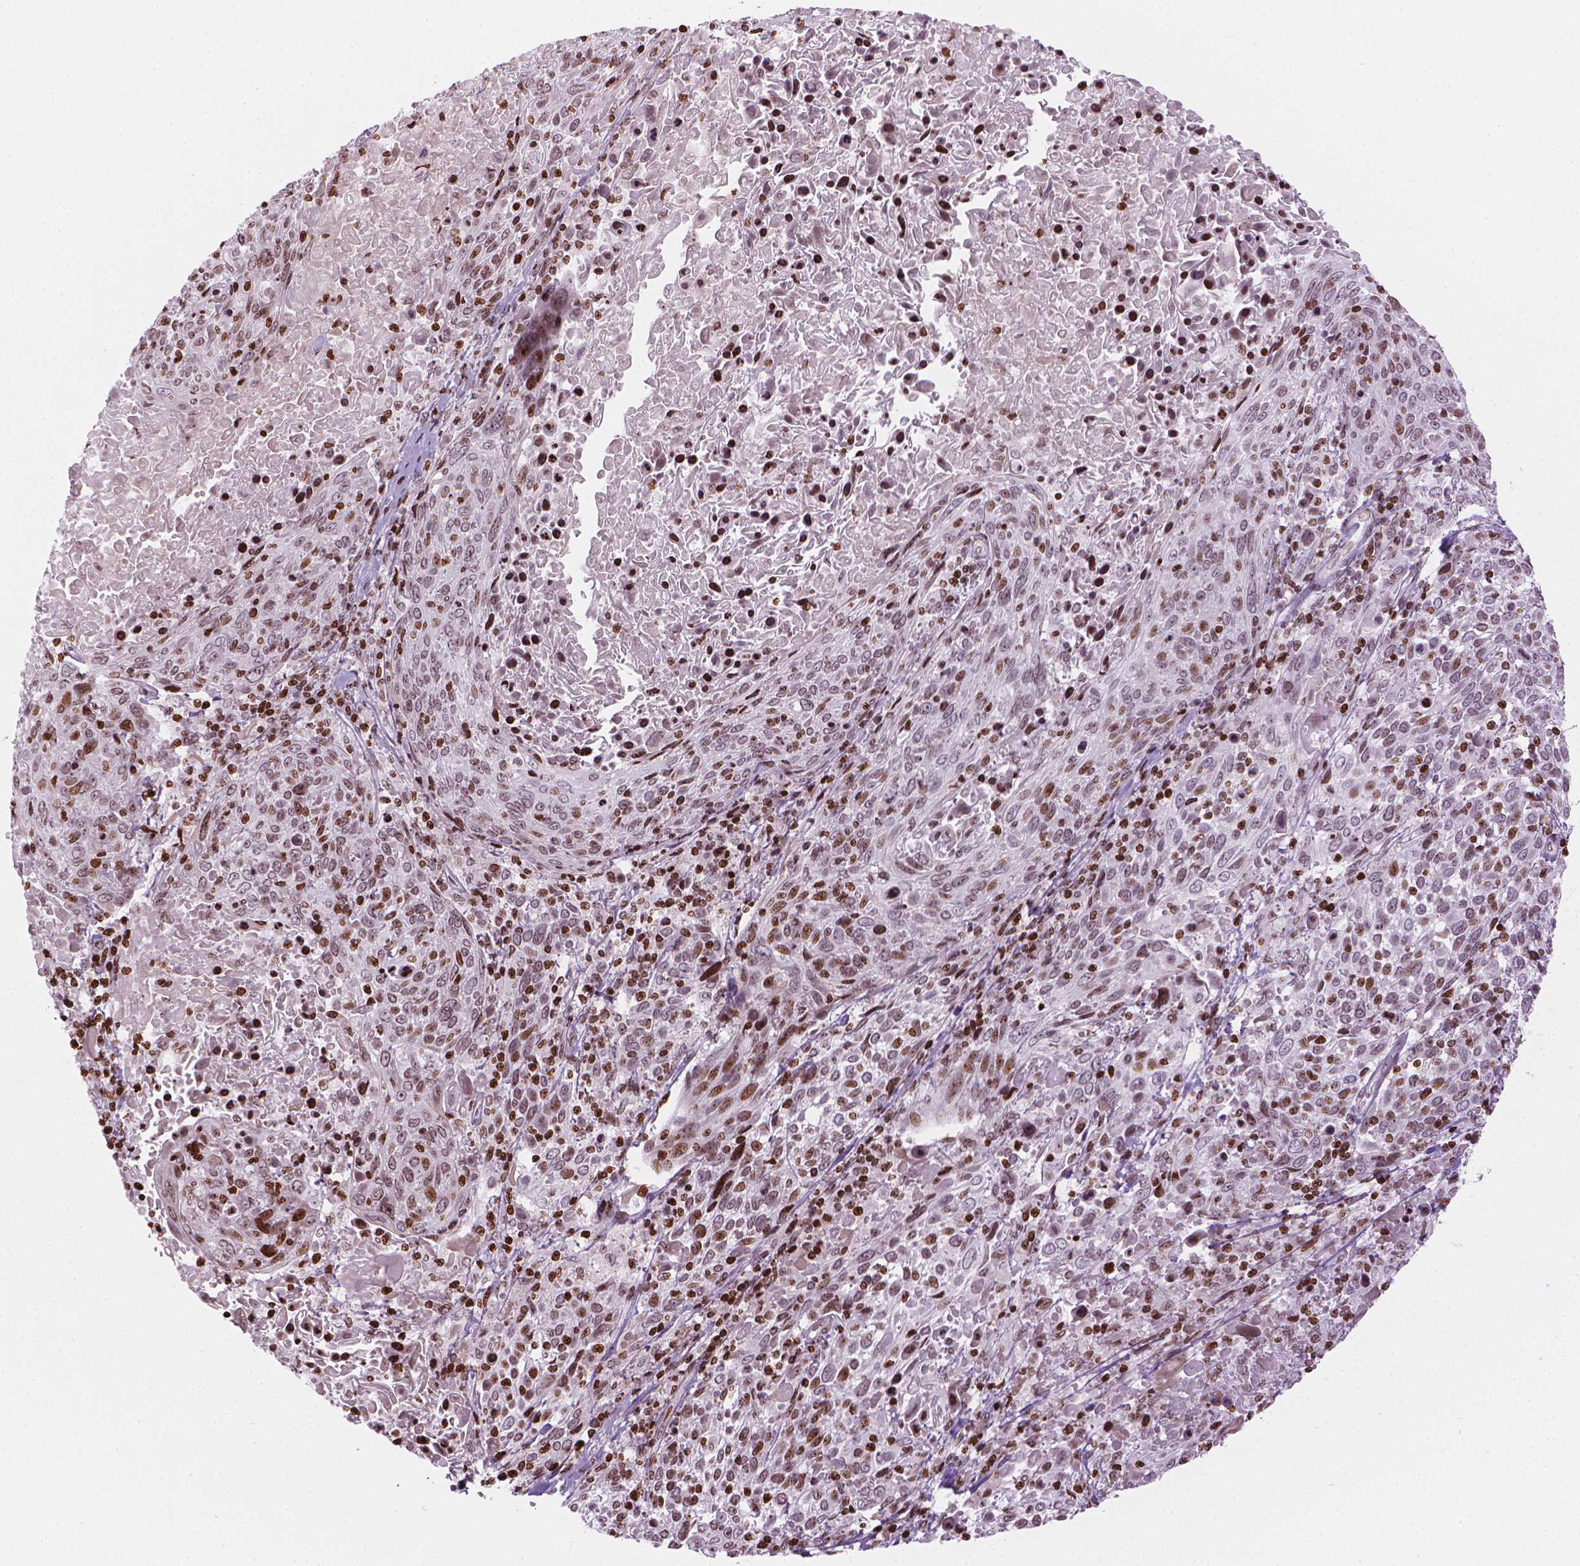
{"staining": {"intensity": "moderate", "quantity": ">75%", "location": "nuclear"}, "tissue": "cervical cancer", "cell_type": "Tumor cells", "image_type": "cancer", "snomed": [{"axis": "morphology", "description": "Squamous cell carcinoma, NOS"}, {"axis": "topography", "description": "Cervix"}], "caption": "Immunohistochemistry of cervical squamous cell carcinoma exhibits medium levels of moderate nuclear staining in about >75% of tumor cells. (DAB (3,3'-diaminobenzidine) IHC with brightfield microscopy, high magnification).", "gene": "PIP4K2A", "patient": {"sex": "female", "age": 61}}